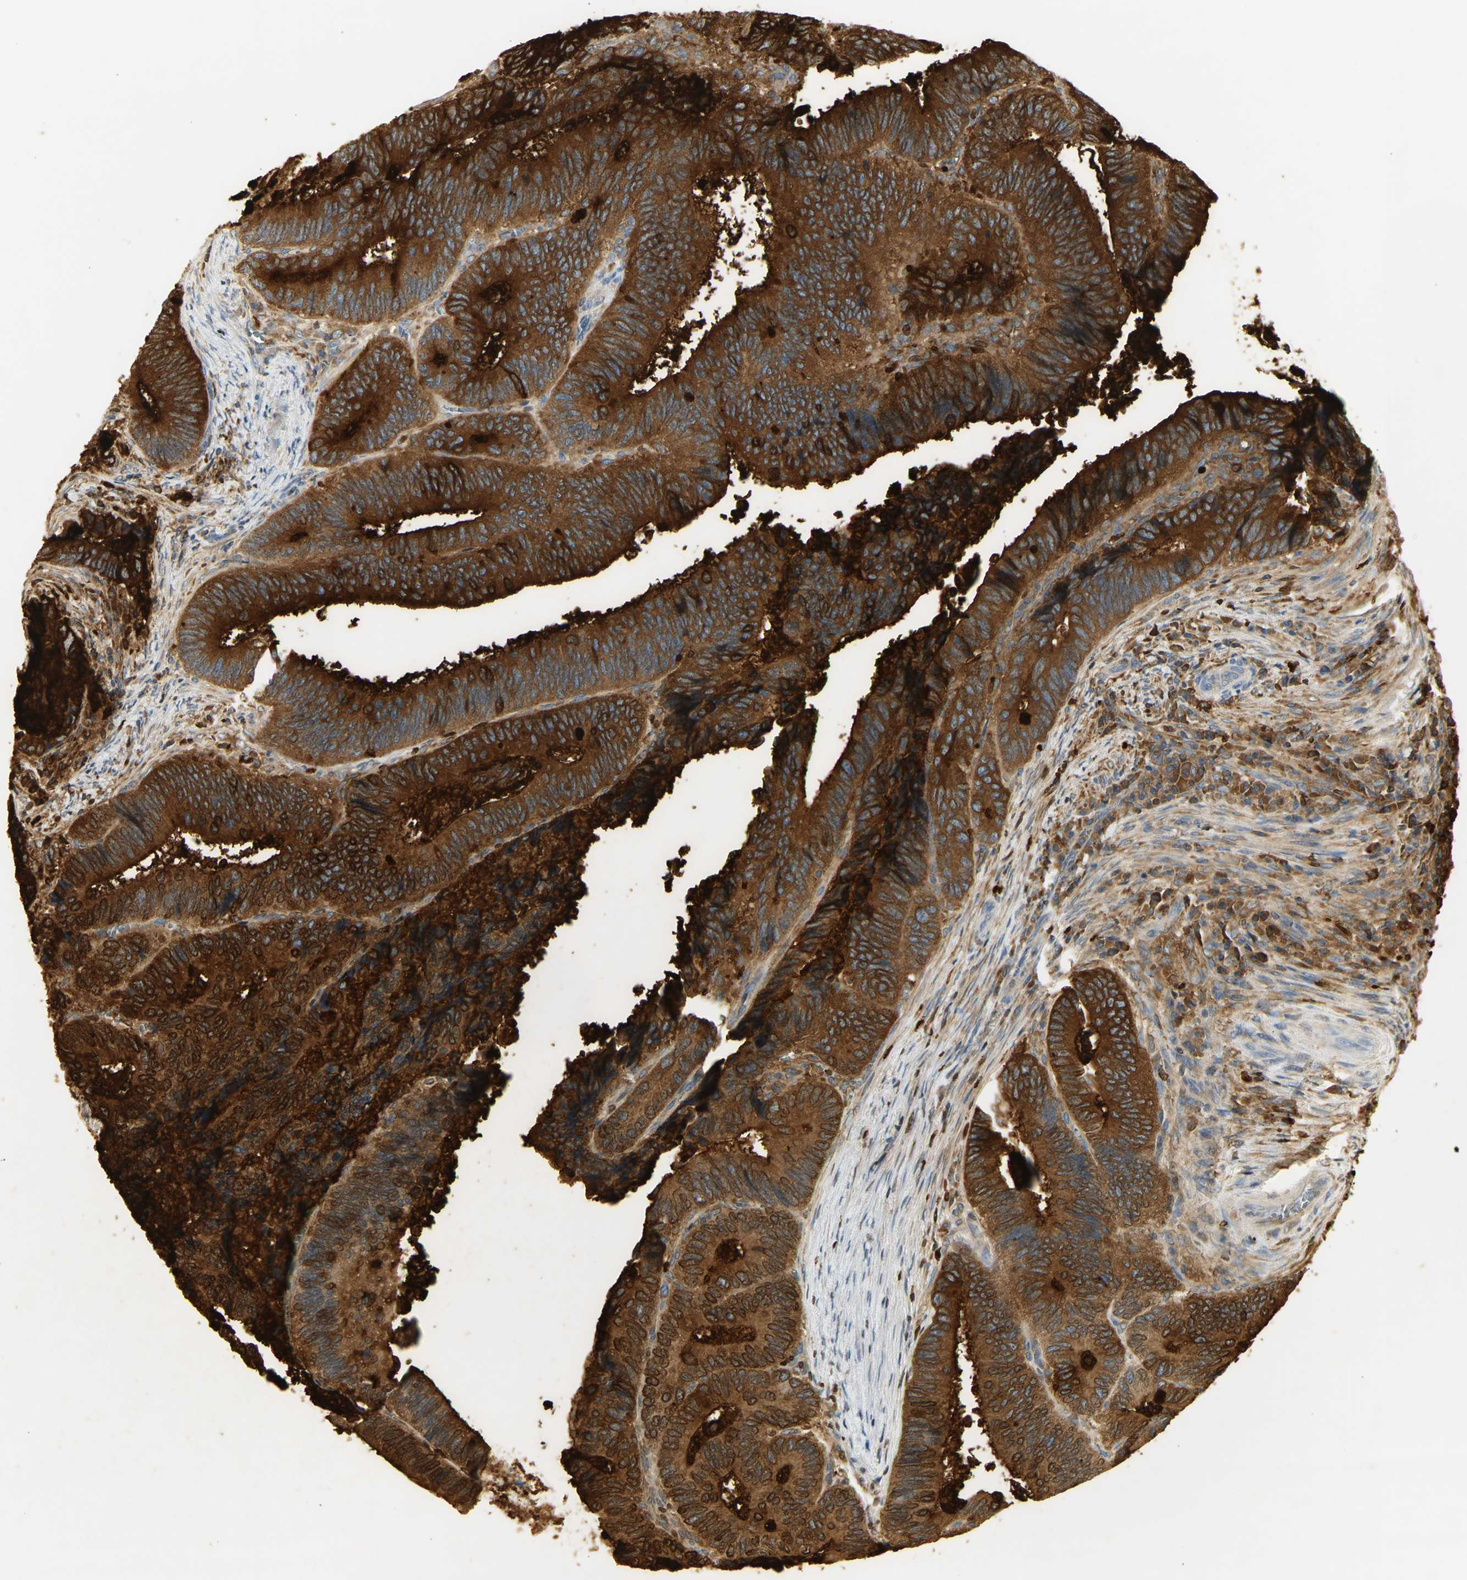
{"staining": {"intensity": "strong", "quantity": ">75%", "location": "cytoplasmic/membranous"}, "tissue": "colorectal cancer", "cell_type": "Tumor cells", "image_type": "cancer", "snomed": [{"axis": "morphology", "description": "Inflammation, NOS"}, {"axis": "morphology", "description": "Adenocarcinoma, NOS"}, {"axis": "topography", "description": "Colon"}], "caption": "Immunohistochemical staining of colorectal adenocarcinoma shows high levels of strong cytoplasmic/membranous positivity in about >75% of tumor cells.", "gene": "CEACAM5", "patient": {"sex": "male", "age": 72}}